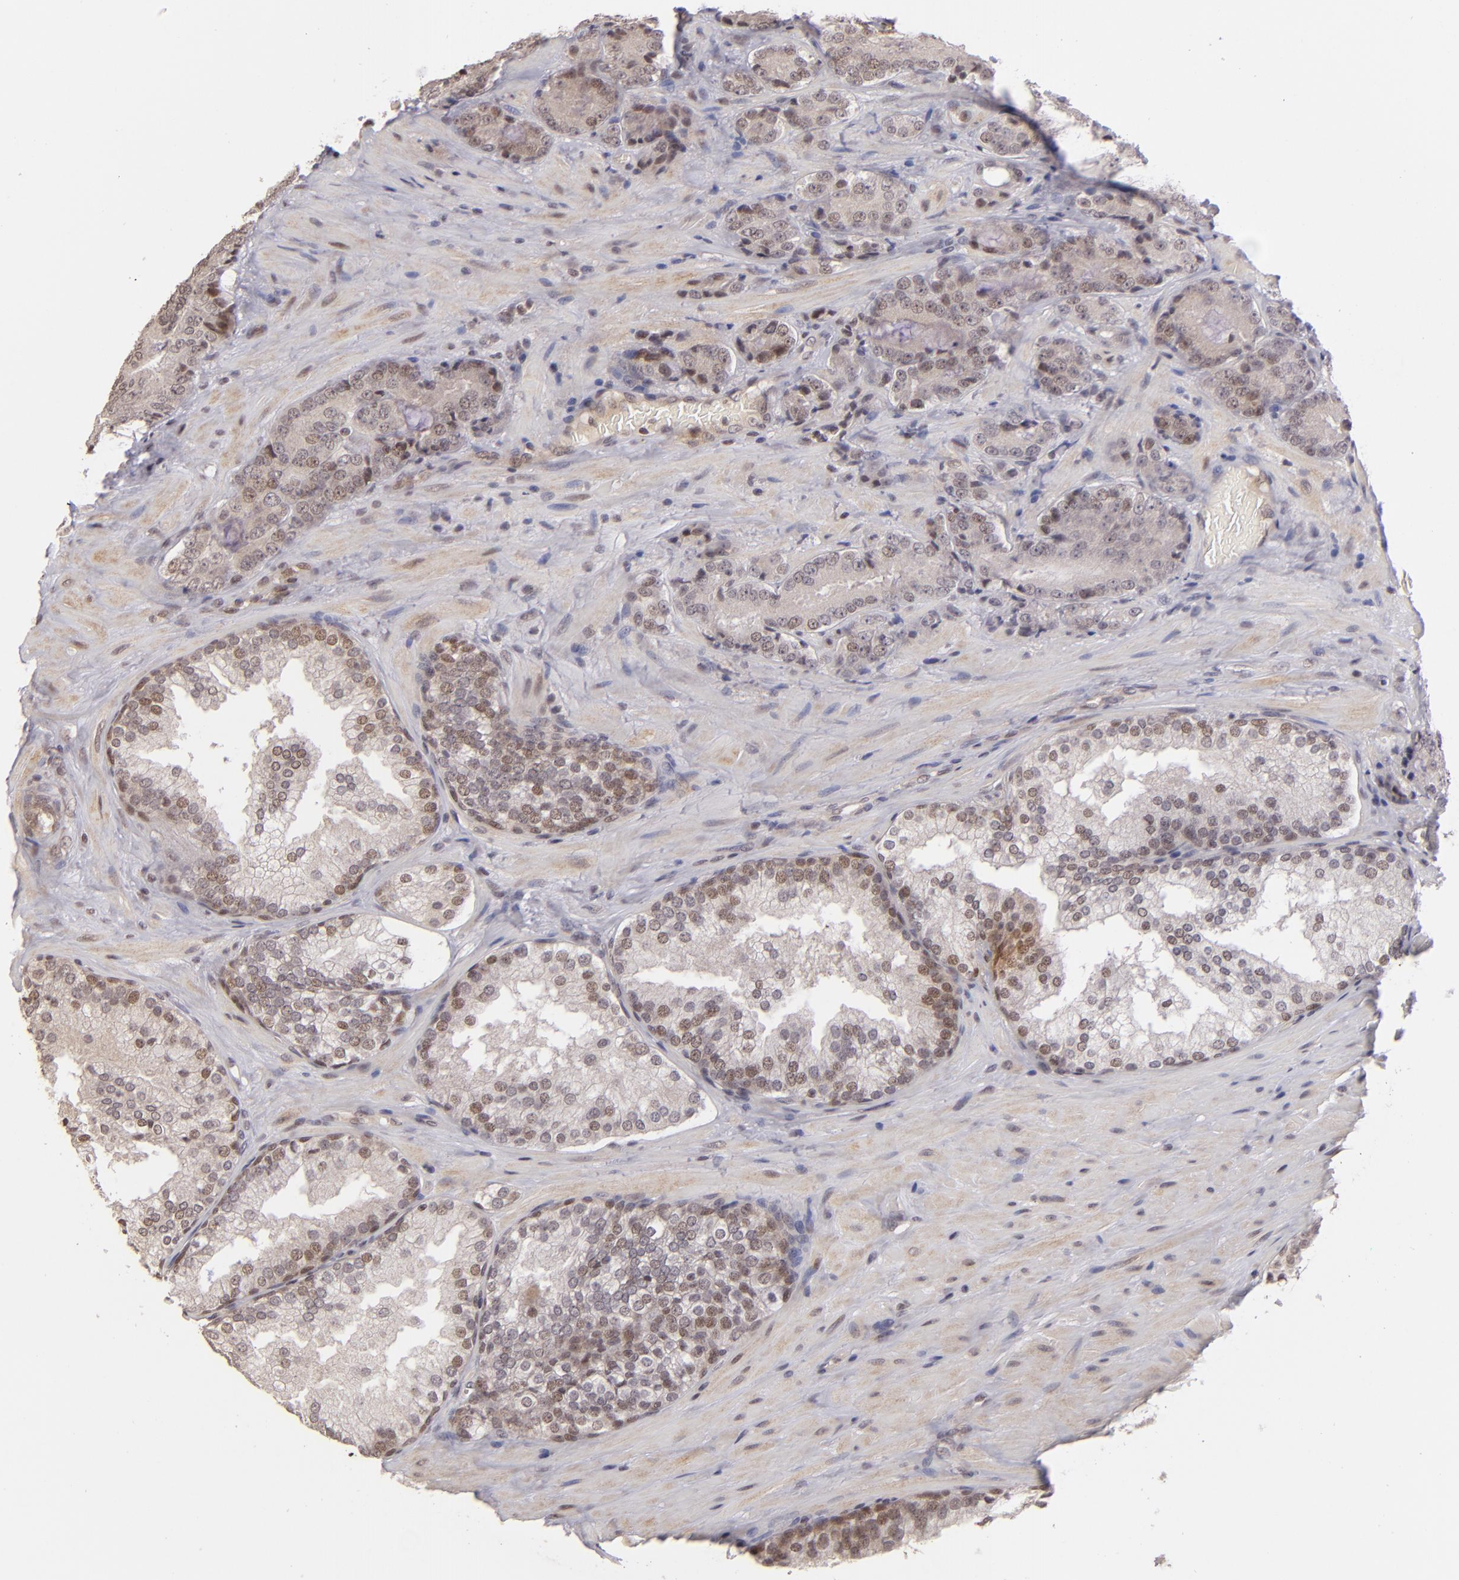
{"staining": {"intensity": "moderate", "quantity": "<25%", "location": "nuclear"}, "tissue": "prostate cancer", "cell_type": "Tumor cells", "image_type": "cancer", "snomed": [{"axis": "morphology", "description": "Adenocarcinoma, High grade"}, {"axis": "topography", "description": "Prostate"}], "caption": "Protein staining by immunohistochemistry shows moderate nuclear expression in approximately <25% of tumor cells in prostate adenocarcinoma (high-grade). The staining was performed using DAB to visualize the protein expression in brown, while the nuclei were stained in blue with hematoxylin (Magnification: 20x).", "gene": "RARB", "patient": {"sex": "male", "age": 70}}